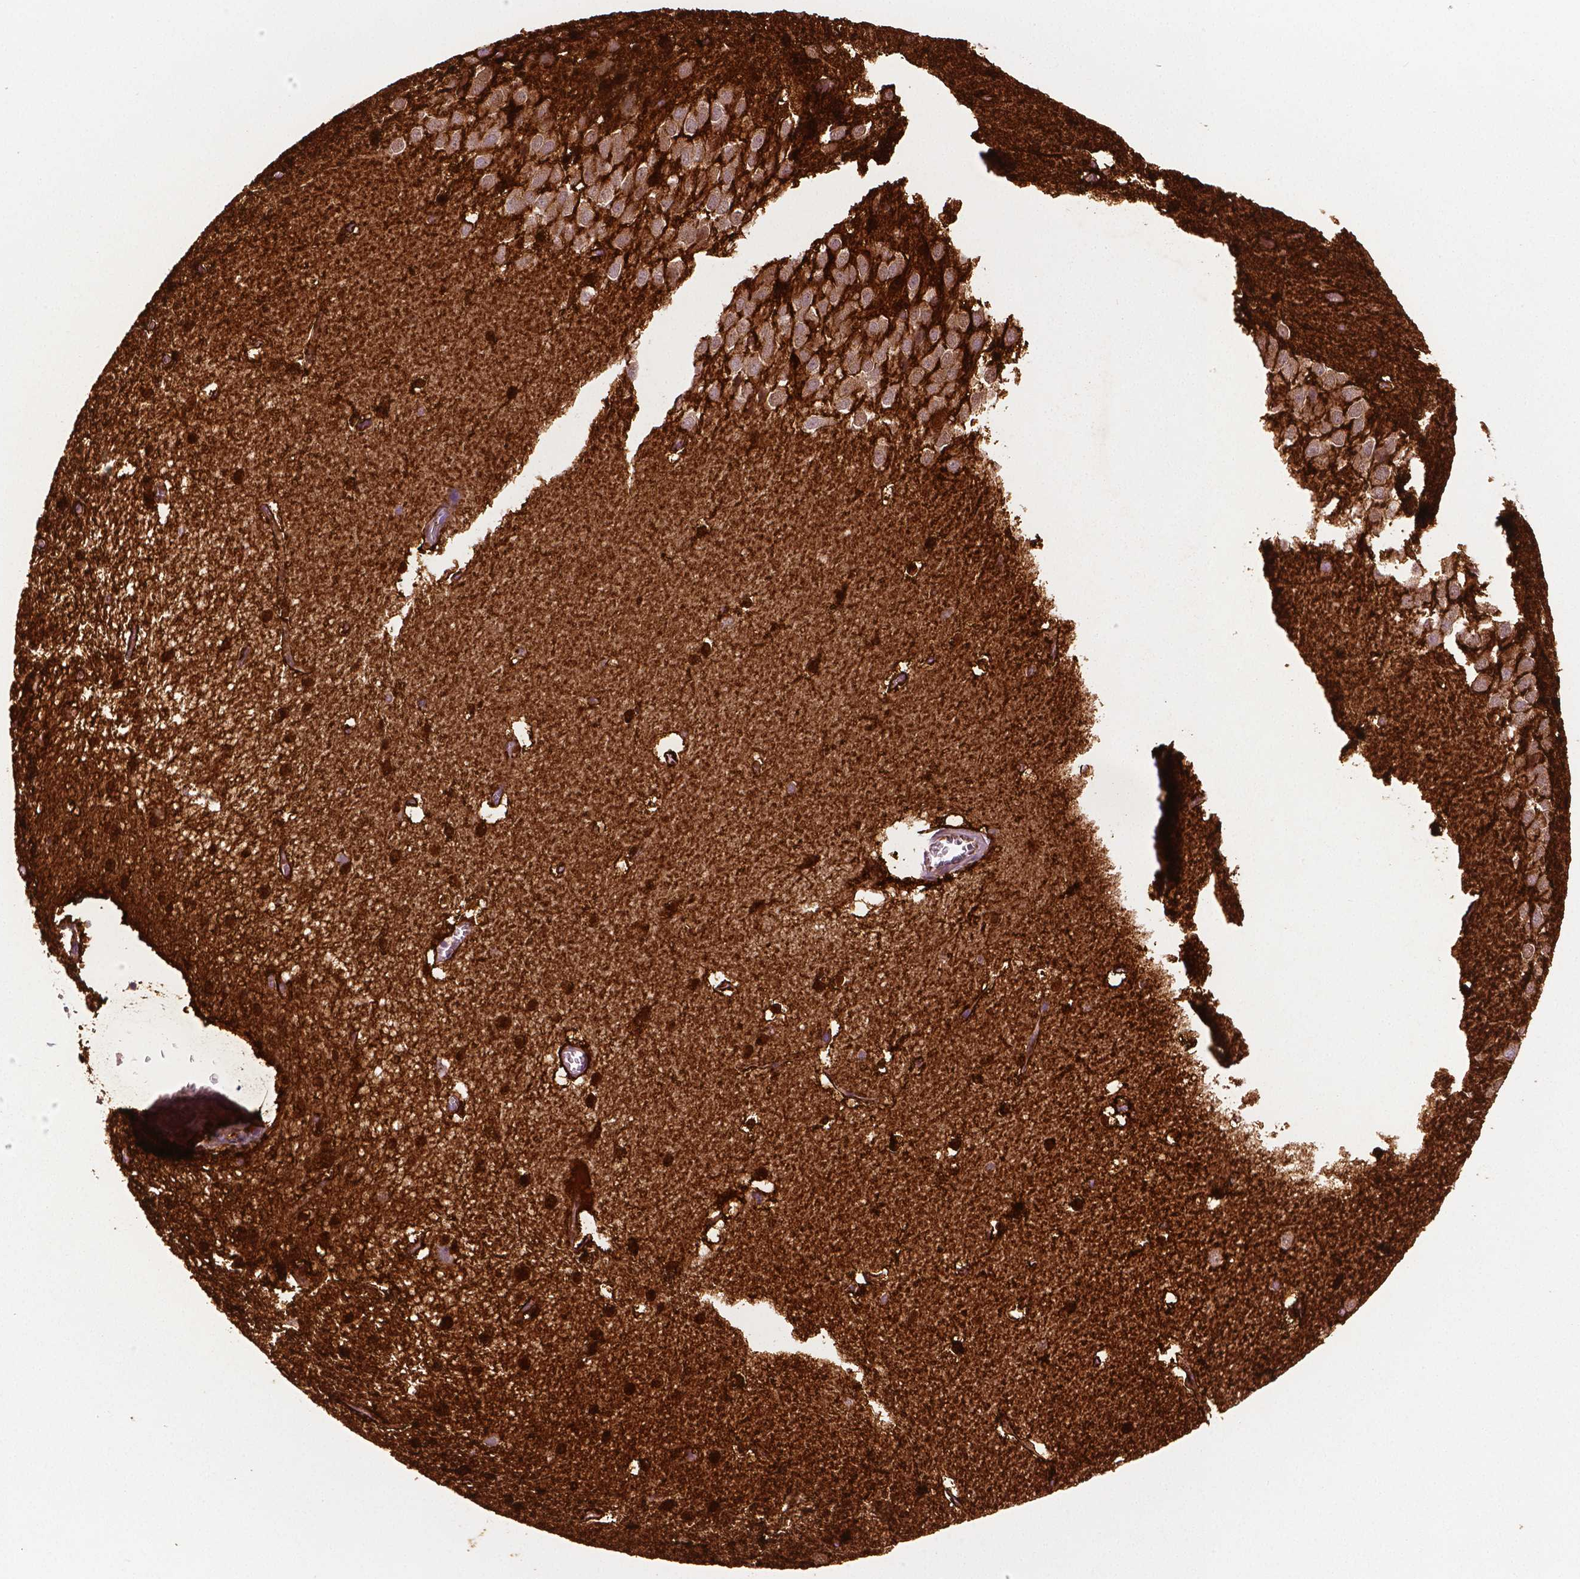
{"staining": {"intensity": "strong", "quantity": "25%-75%", "location": "cytoplasmic/membranous,nuclear"}, "tissue": "hippocampus", "cell_type": "Glial cells", "image_type": "normal", "snomed": [{"axis": "morphology", "description": "Normal tissue, NOS"}, {"axis": "topography", "description": "Hippocampus"}], "caption": "A high-resolution photomicrograph shows IHC staining of benign hippocampus, which displays strong cytoplasmic/membranous,nuclear positivity in about 25%-75% of glial cells.", "gene": "PHGDH", "patient": {"sex": "male", "age": 45}}